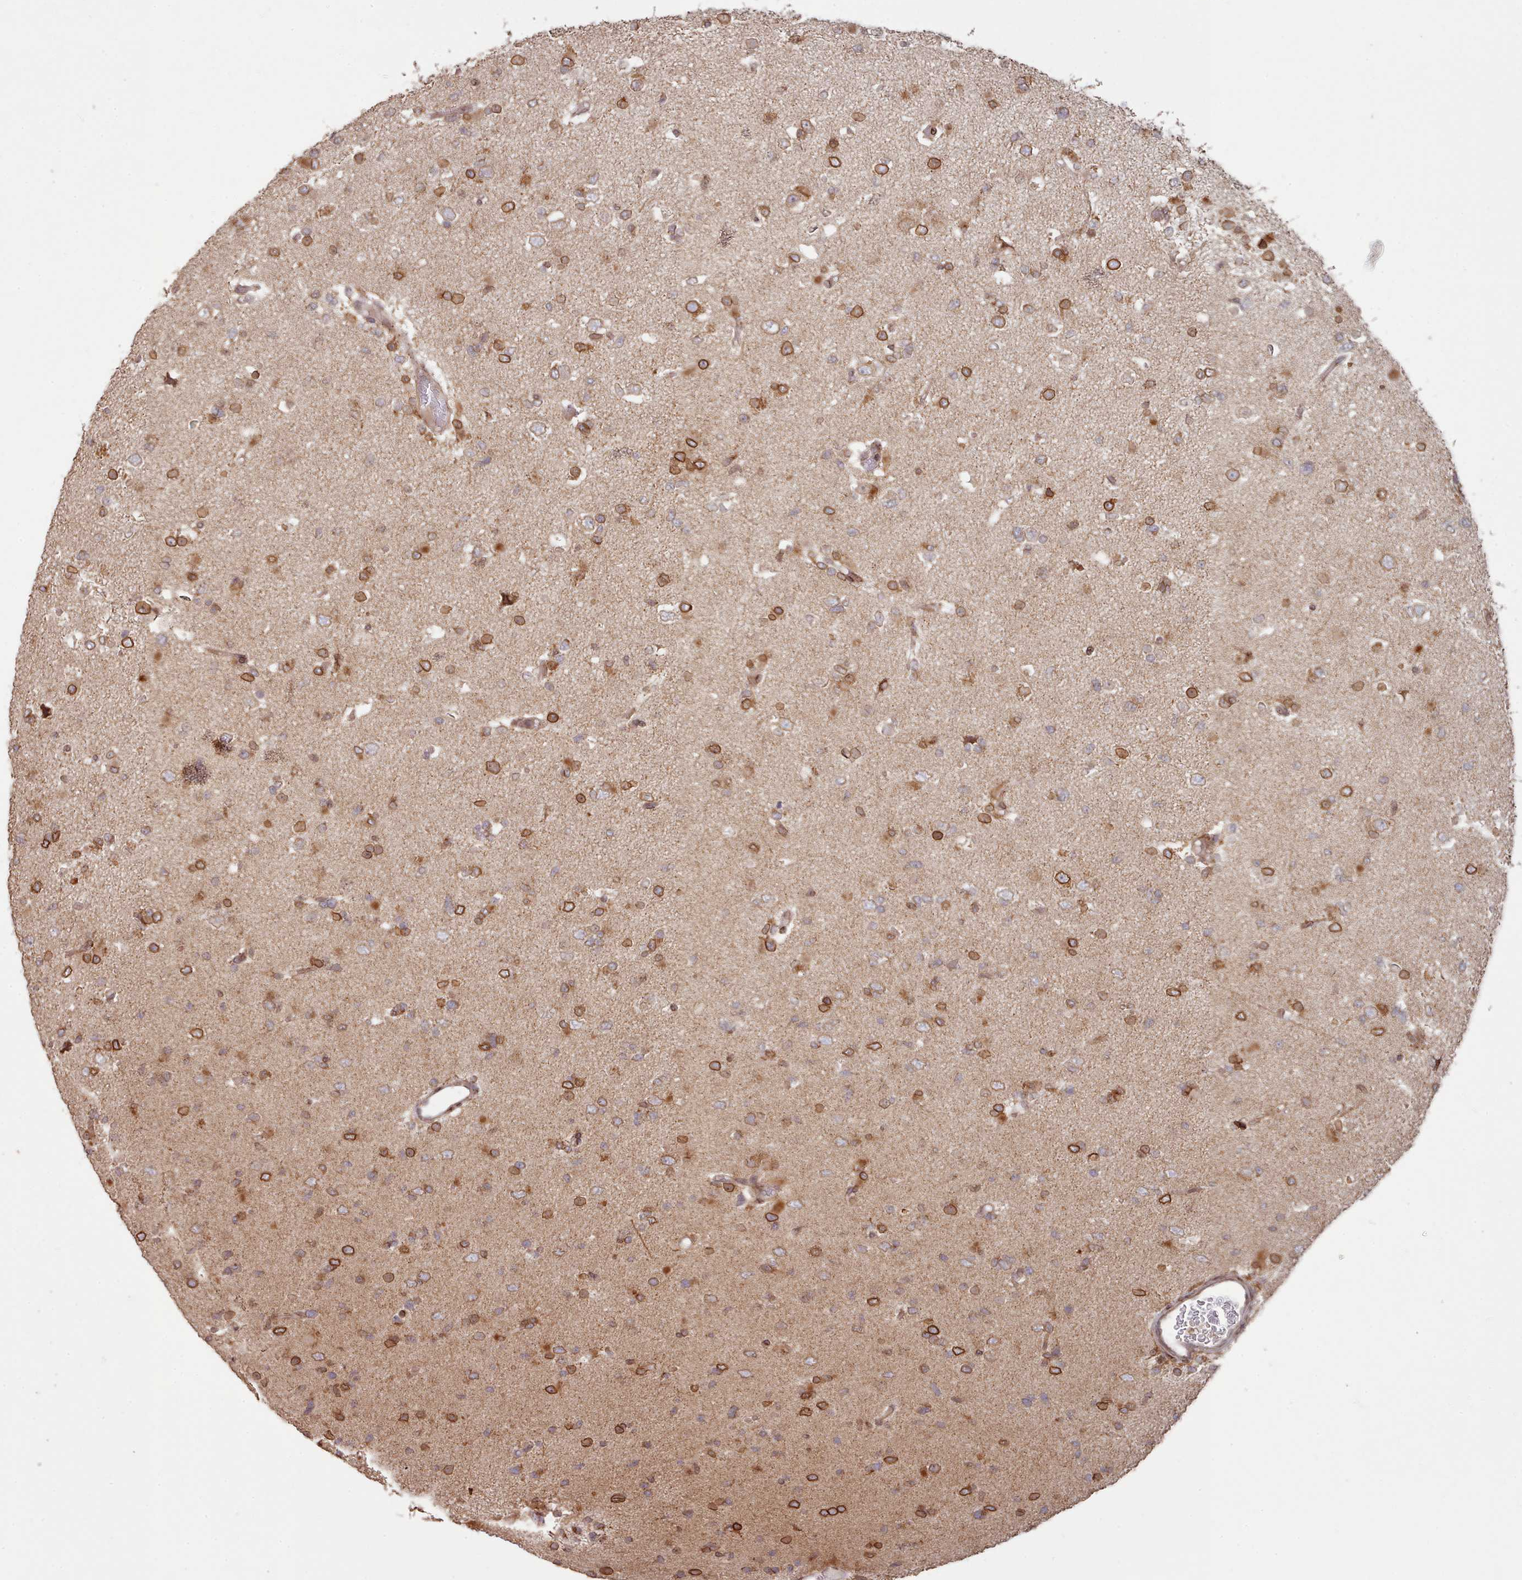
{"staining": {"intensity": "moderate", "quantity": ">75%", "location": "cytoplasmic/membranous,nuclear"}, "tissue": "glioma", "cell_type": "Tumor cells", "image_type": "cancer", "snomed": [{"axis": "morphology", "description": "Glioma, malignant, Low grade"}, {"axis": "topography", "description": "Brain"}], "caption": "Immunohistochemical staining of malignant low-grade glioma displays moderate cytoplasmic/membranous and nuclear protein expression in about >75% of tumor cells.", "gene": "TOR1AIP1", "patient": {"sex": "female", "age": 22}}